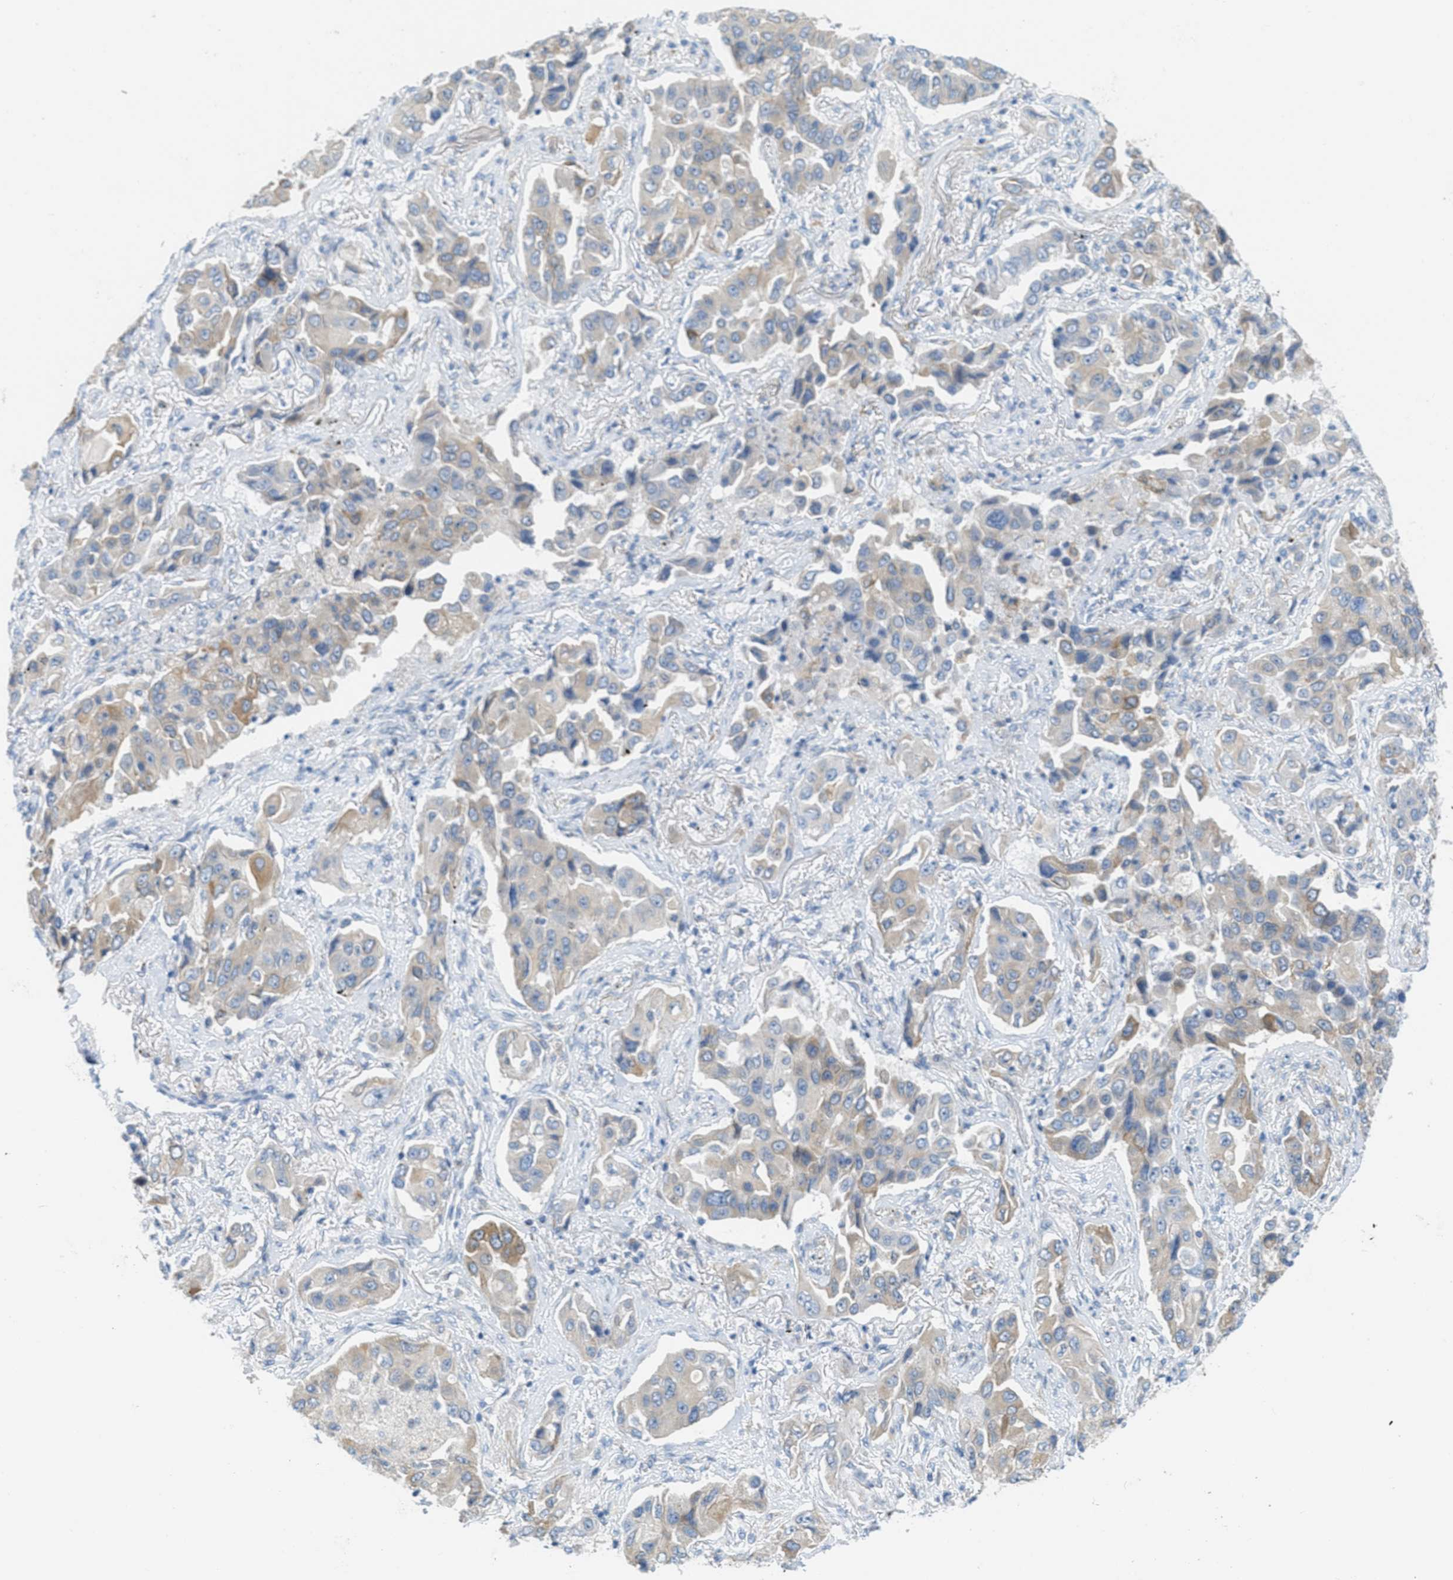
{"staining": {"intensity": "moderate", "quantity": "<25%", "location": "cytoplasmic/membranous"}, "tissue": "lung cancer", "cell_type": "Tumor cells", "image_type": "cancer", "snomed": [{"axis": "morphology", "description": "Adenocarcinoma, NOS"}, {"axis": "topography", "description": "Lung"}], "caption": "Moderate cytoplasmic/membranous protein staining is seen in approximately <25% of tumor cells in lung cancer (adenocarcinoma). The protein of interest is shown in brown color, while the nuclei are stained blue.", "gene": "TEX264", "patient": {"sex": "female", "age": 65}}